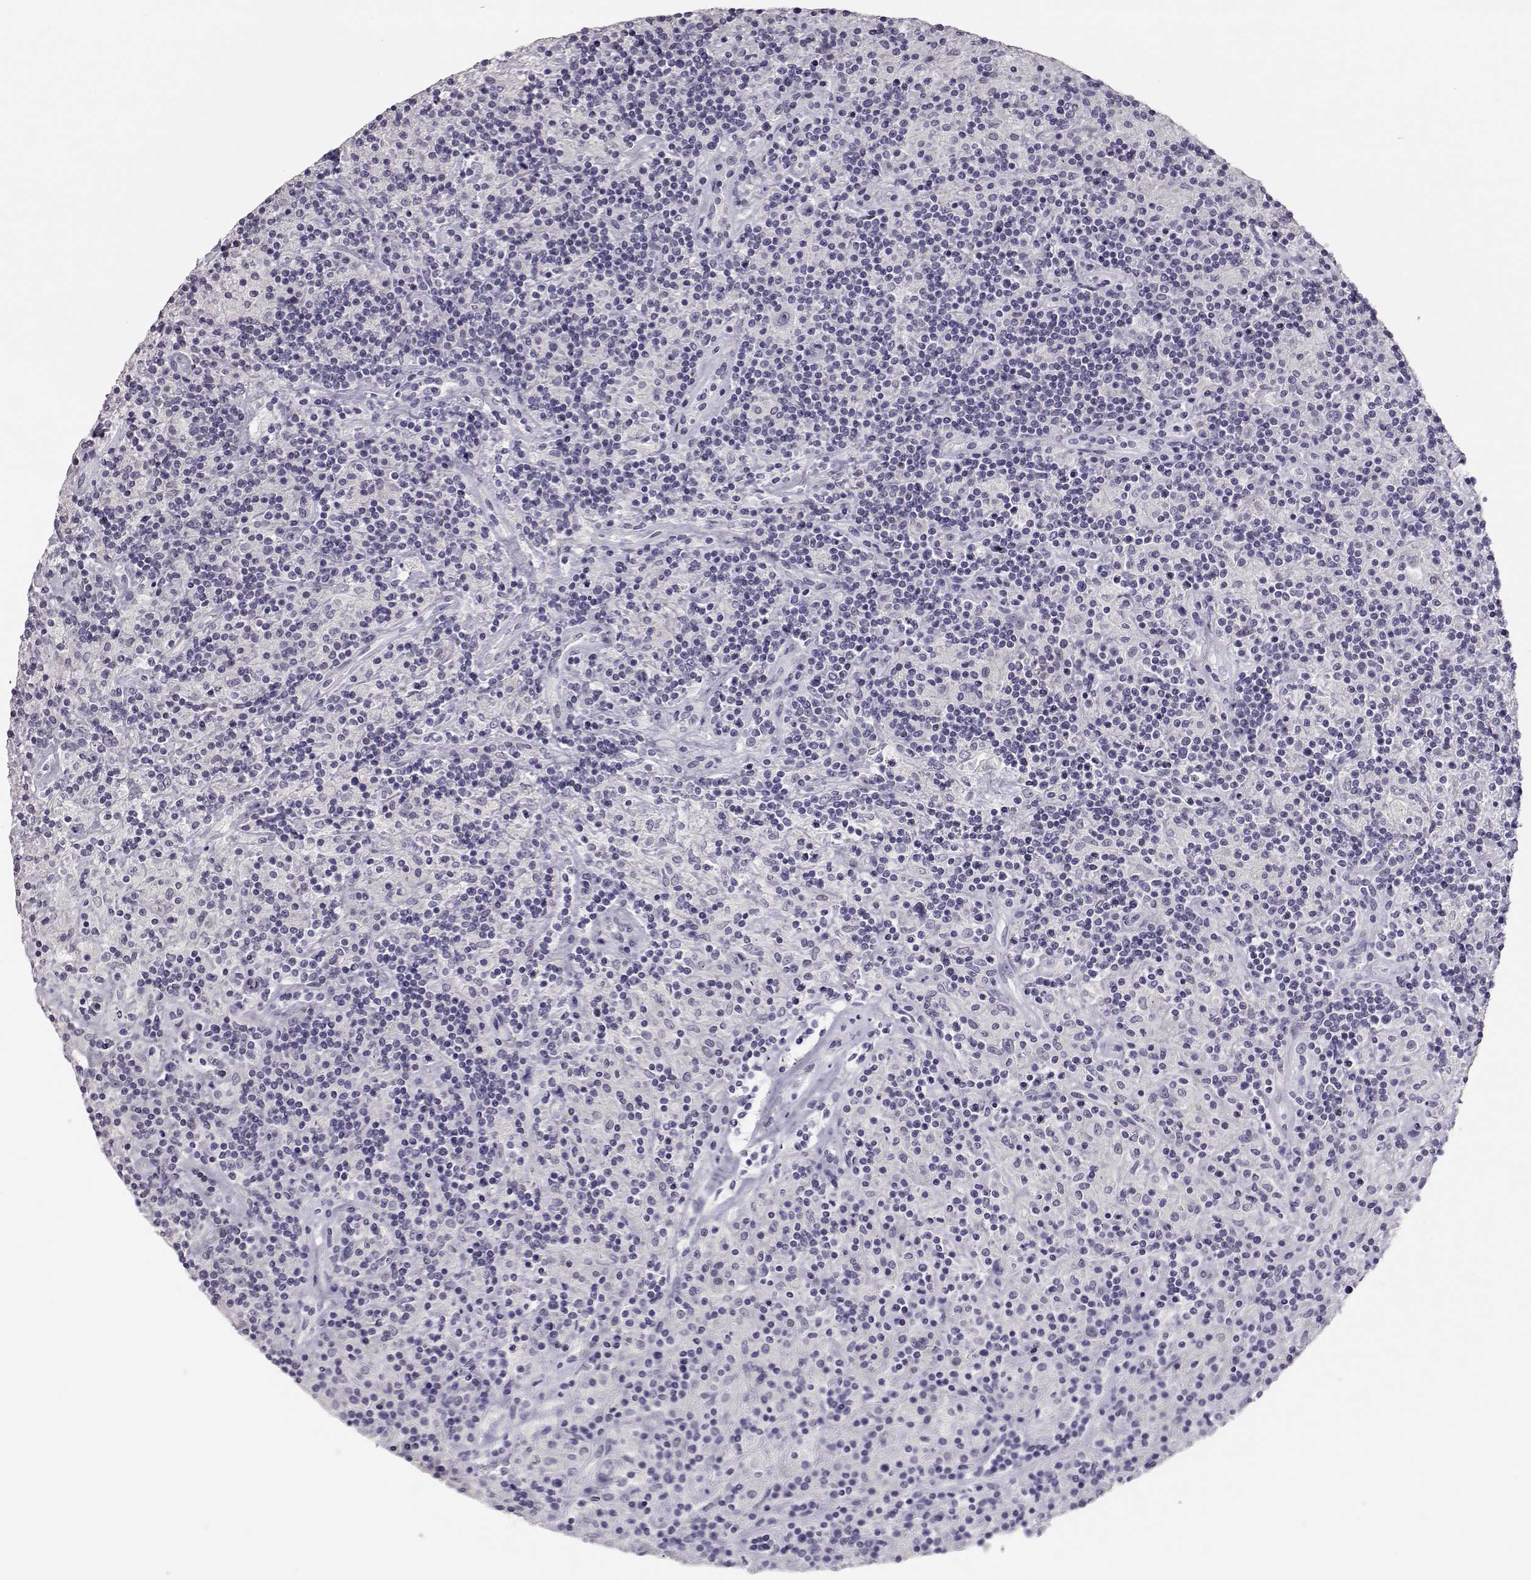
{"staining": {"intensity": "negative", "quantity": "none", "location": "none"}, "tissue": "lymphoma", "cell_type": "Tumor cells", "image_type": "cancer", "snomed": [{"axis": "morphology", "description": "Hodgkin's disease, NOS"}, {"axis": "topography", "description": "Lymph node"}], "caption": "Histopathology image shows no significant protein positivity in tumor cells of Hodgkin's disease.", "gene": "MAGEC1", "patient": {"sex": "male", "age": 70}}